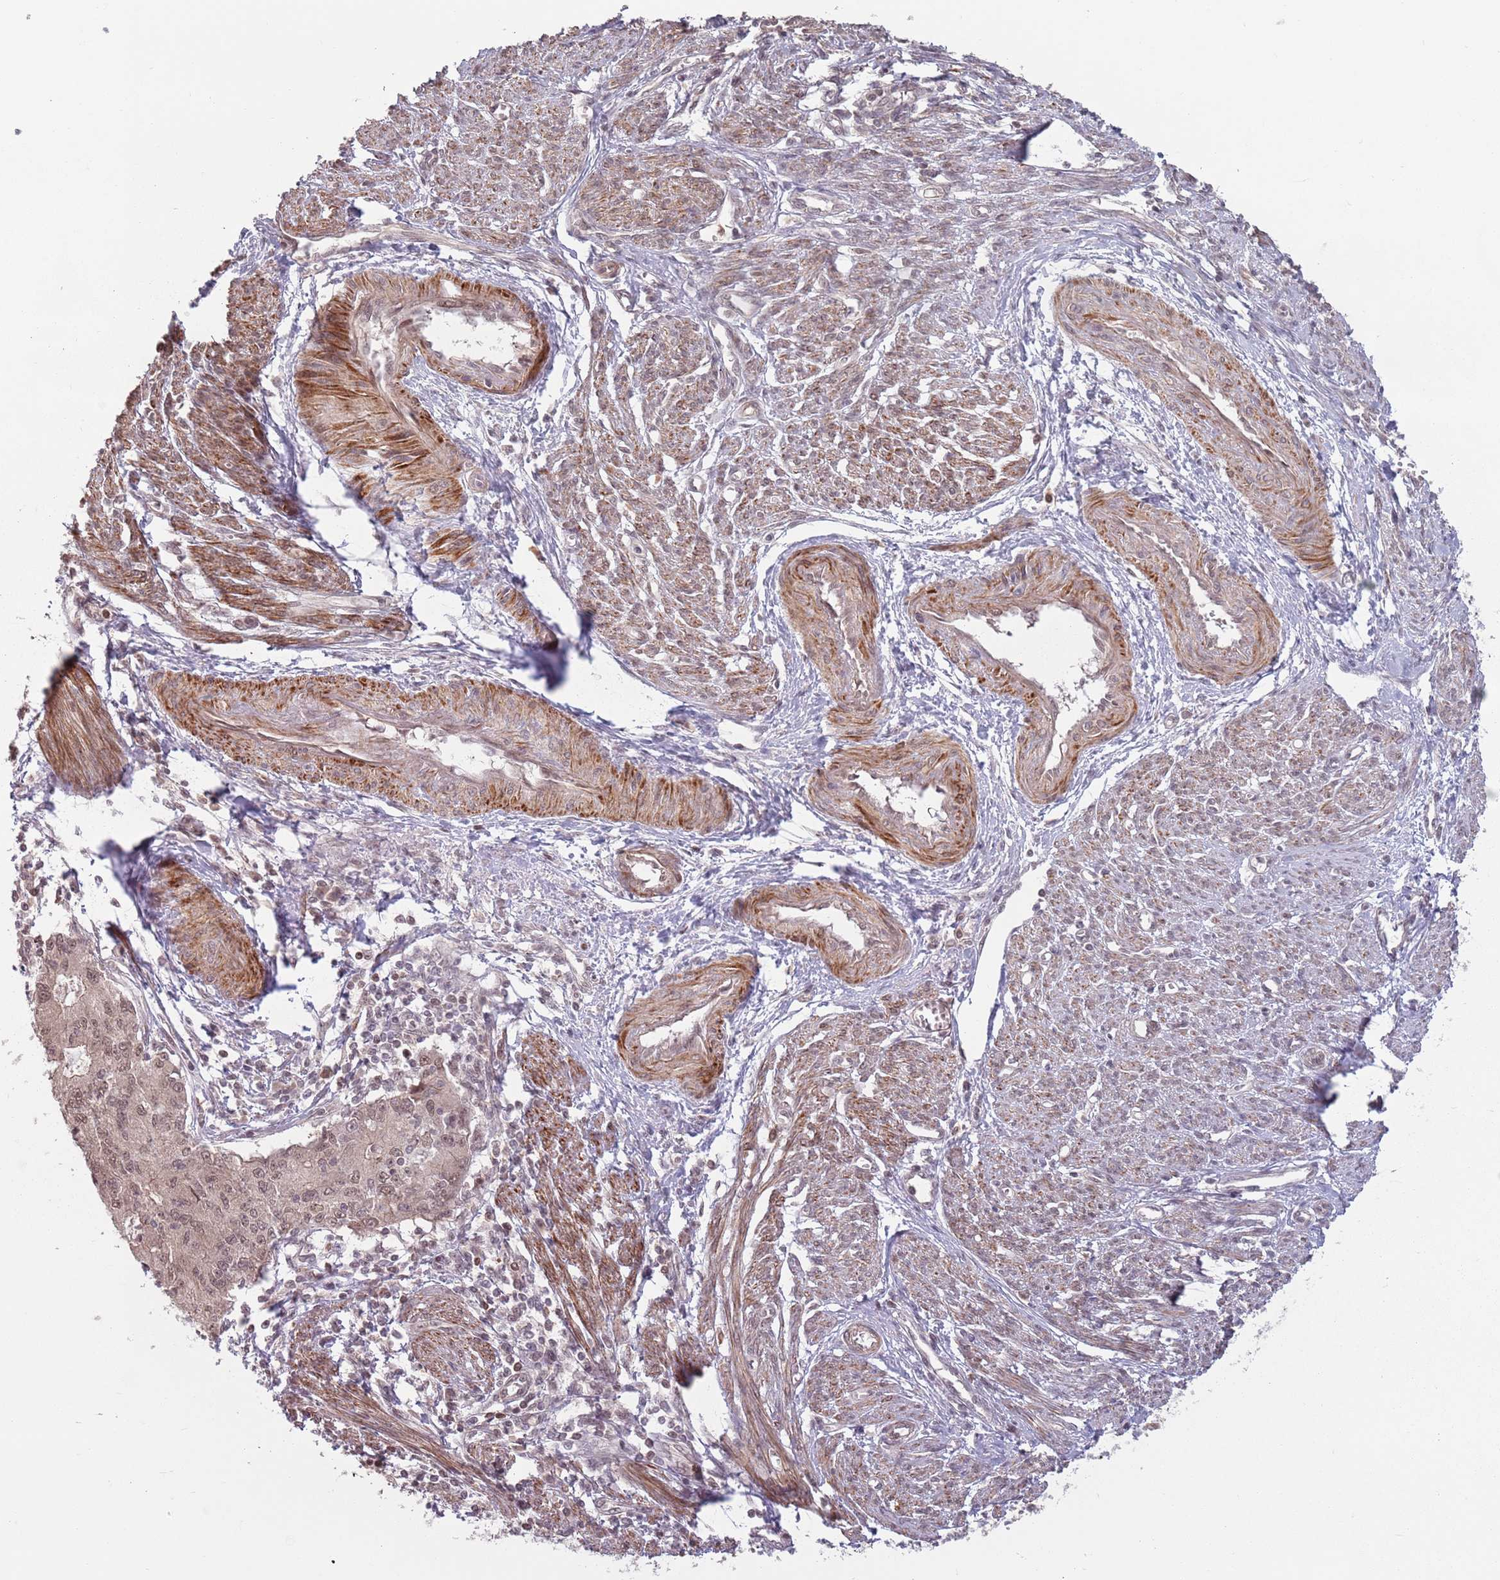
{"staining": {"intensity": "weak", "quantity": "<25%", "location": "nuclear"}, "tissue": "endometrial cancer", "cell_type": "Tumor cells", "image_type": "cancer", "snomed": [{"axis": "morphology", "description": "Adenocarcinoma, NOS"}, {"axis": "topography", "description": "Endometrium"}], "caption": "Human endometrial adenocarcinoma stained for a protein using immunohistochemistry (IHC) reveals no expression in tumor cells.", "gene": "CCDC154", "patient": {"sex": "female", "age": 56}}